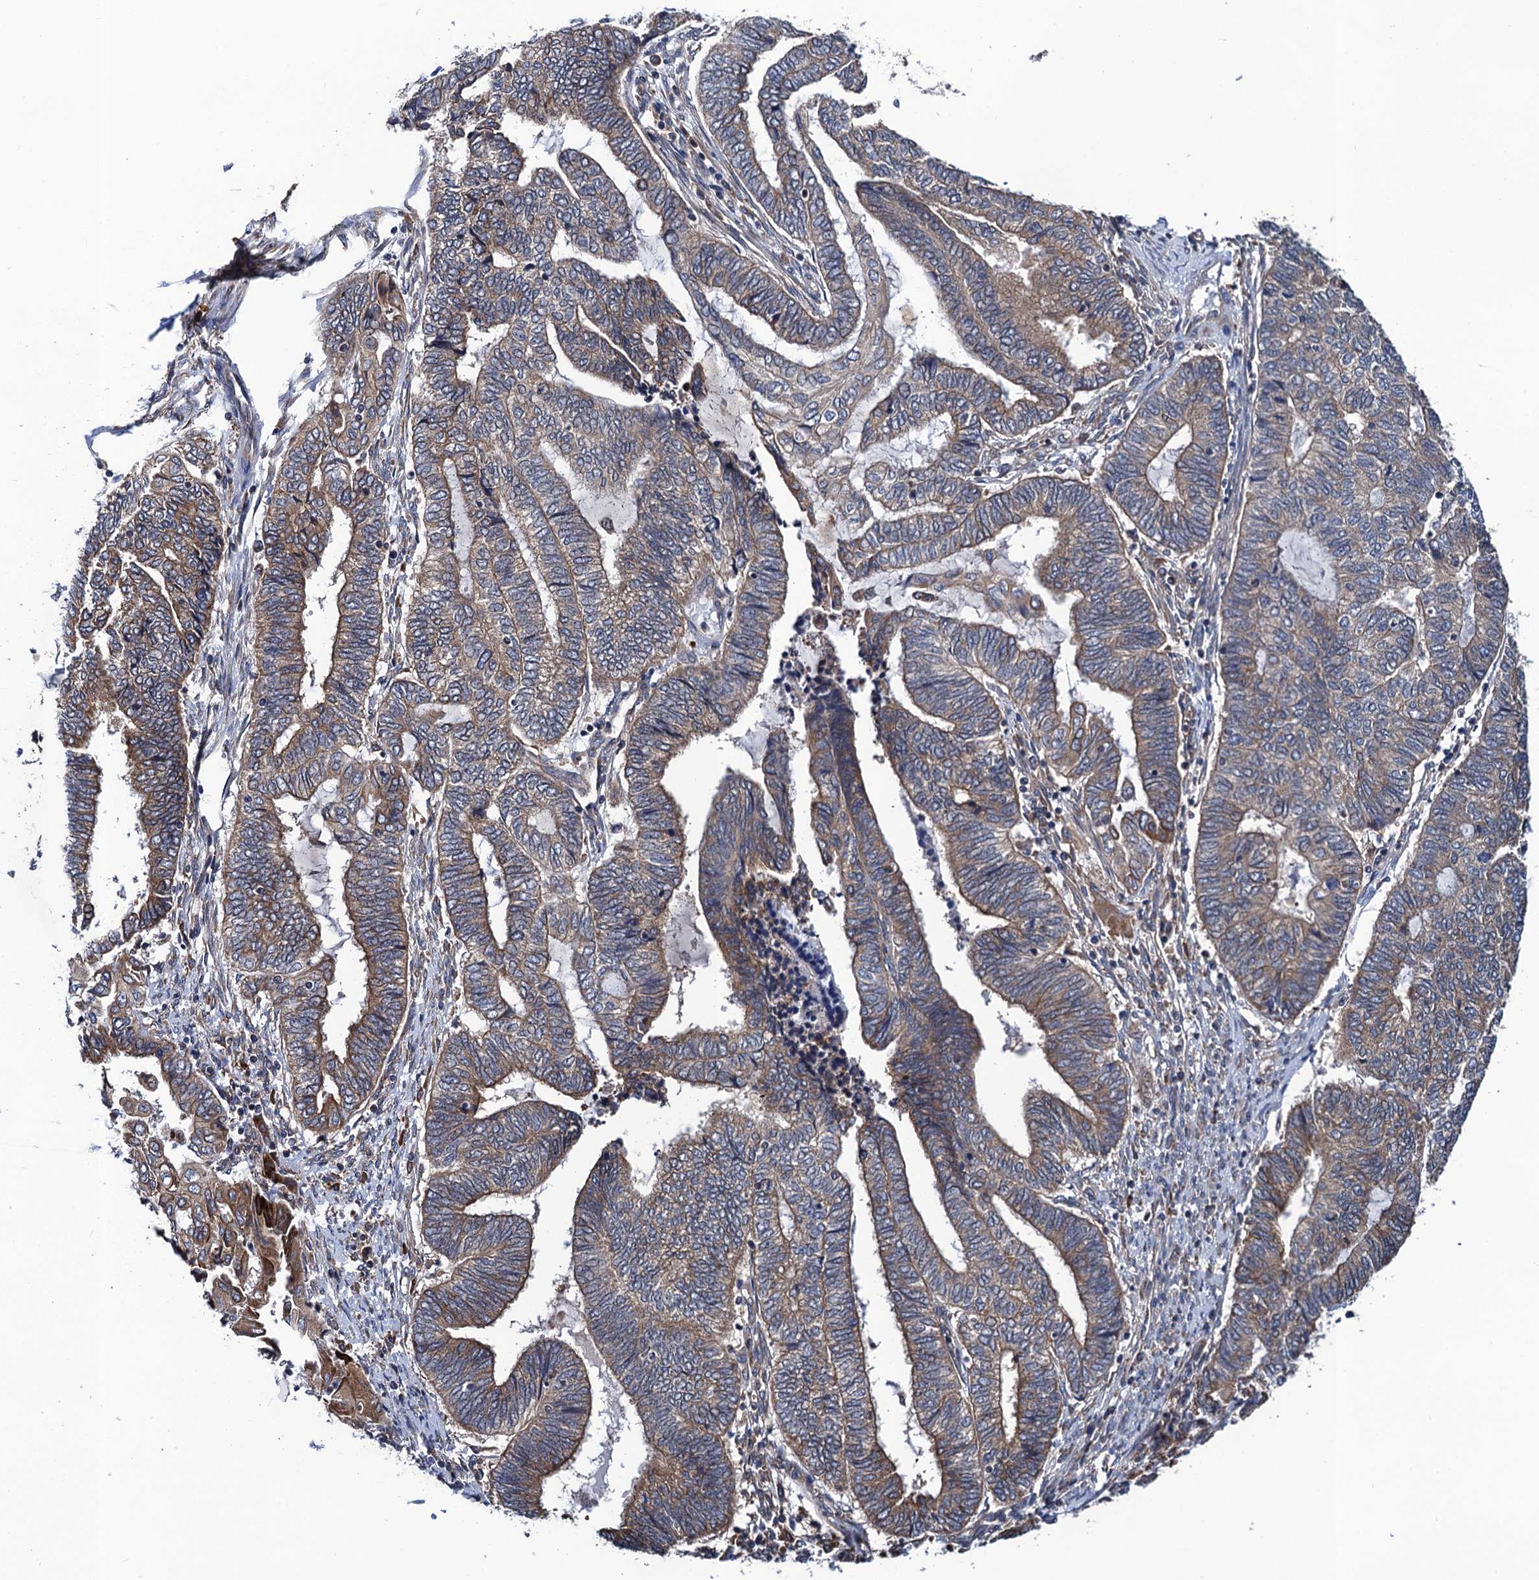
{"staining": {"intensity": "weak", "quantity": "25%-75%", "location": "cytoplasmic/membranous"}, "tissue": "endometrial cancer", "cell_type": "Tumor cells", "image_type": "cancer", "snomed": [{"axis": "morphology", "description": "Adenocarcinoma, NOS"}, {"axis": "topography", "description": "Uterus"}, {"axis": "topography", "description": "Endometrium"}], "caption": "Tumor cells demonstrate low levels of weak cytoplasmic/membranous expression in about 25%-75% of cells in adenocarcinoma (endometrial).", "gene": "PGLS", "patient": {"sex": "female", "age": 70}}